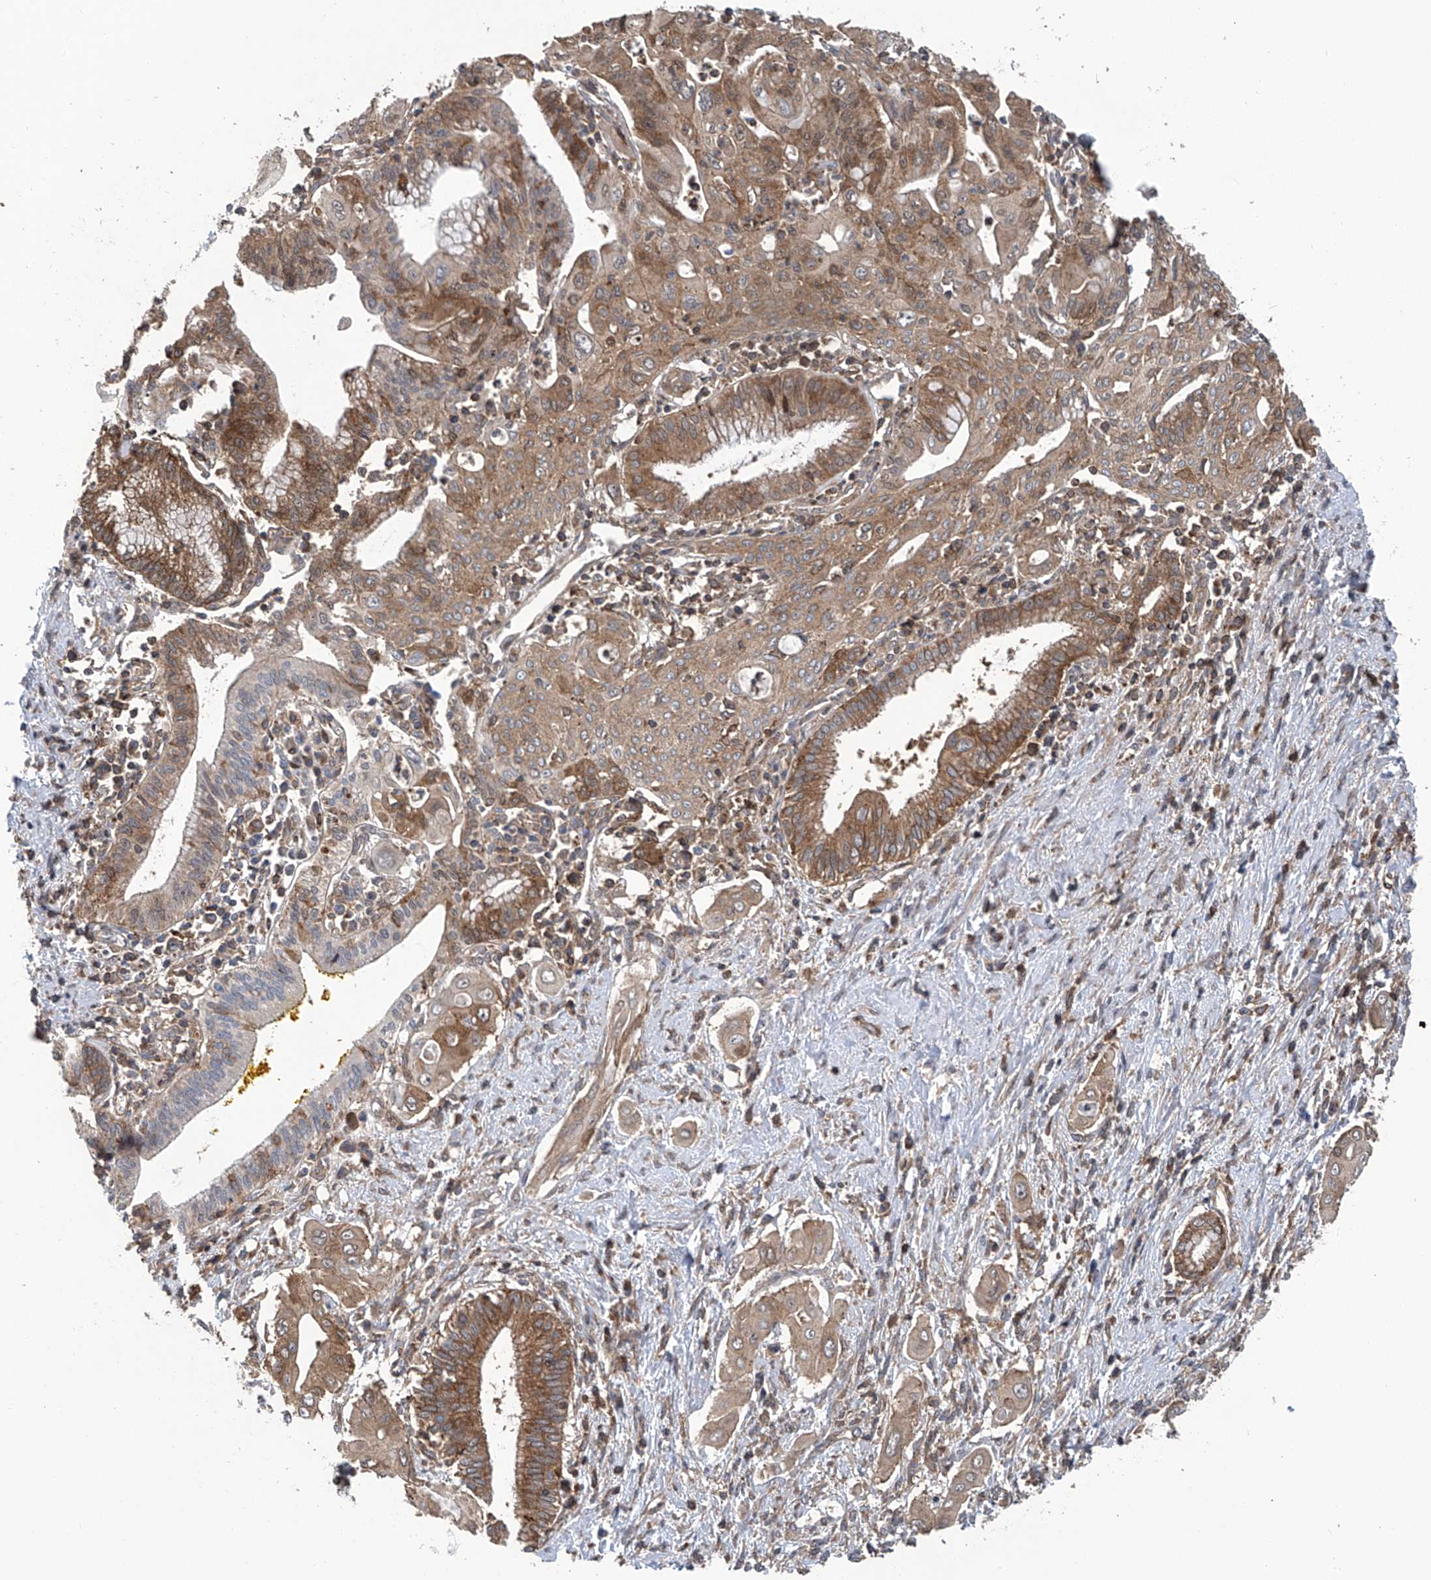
{"staining": {"intensity": "moderate", "quantity": ">75%", "location": "cytoplasmic/membranous"}, "tissue": "pancreatic cancer", "cell_type": "Tumor cells", "image_type": "cancer", "snomed": [{"axis": "morphology", "description": "Adenocarcinoma, NOS"}, {"axis": "topography", "description": "Pancreas"}], "caption": "Human pancreatic cancer (adenocarcinoma) stained with a protein marker shows moderate staining in tumor cells.", "gene": "SMAP1", "patient": {"sex": "male", "age": 58}}